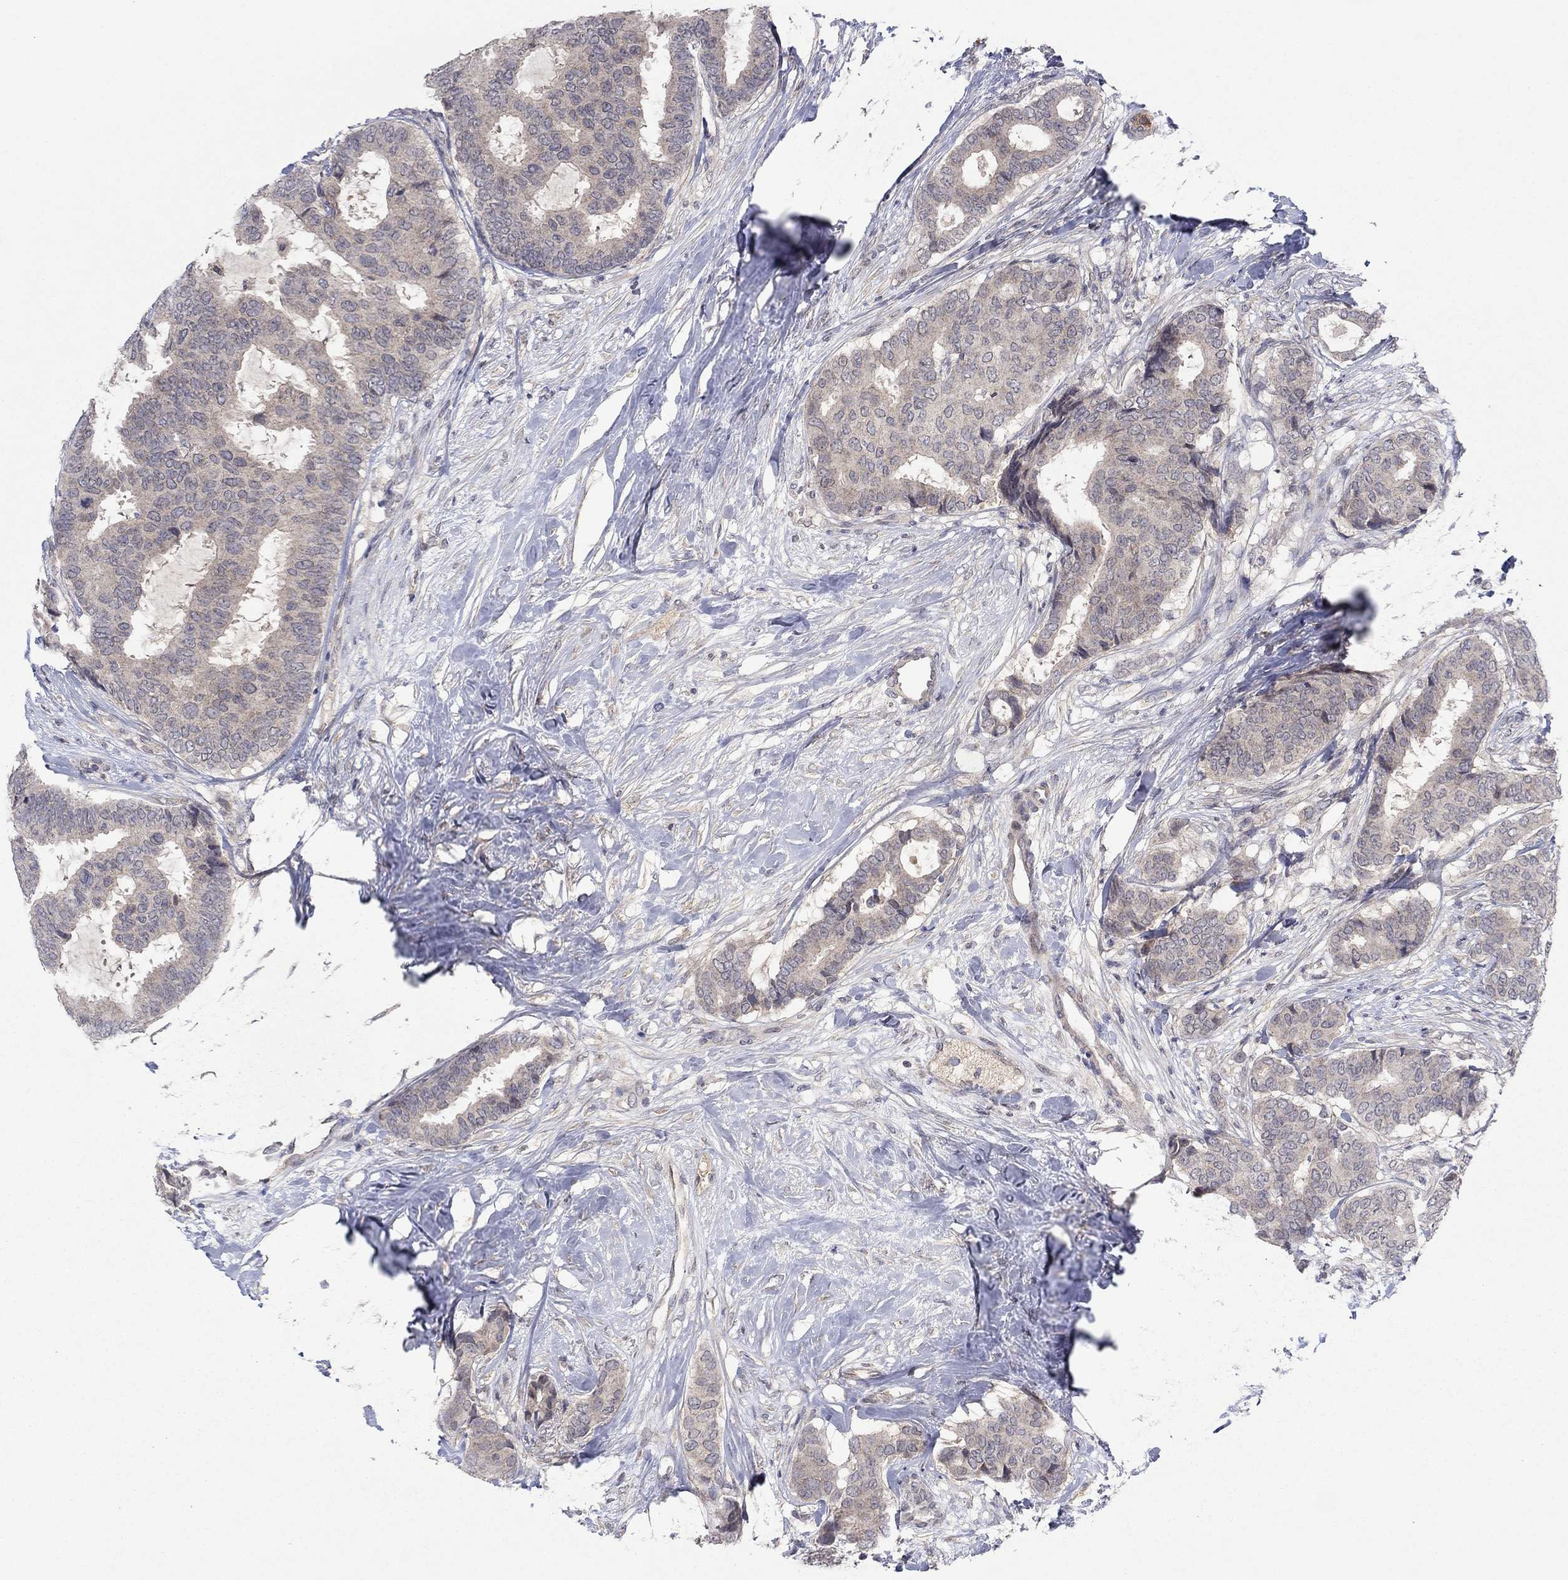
{"staining": {"intensity": "negative", "quantity": "none", "location": "none"}, "tissue": "breast cancer", "cell_type": "Tumor cells", "image_type": "cancer", "snomed": [{"axis": "morphology", "description": "Duct carcinoma"}, {"axis": "topography", "description": "Breast"}], "caption": "A histopathology image of breast cancer (invasive ductal carcinoma) stained for a protein shows no brown staining in tumor cells.", "gene": "IL4", "patient": {"sex": "female", "age": 75}}